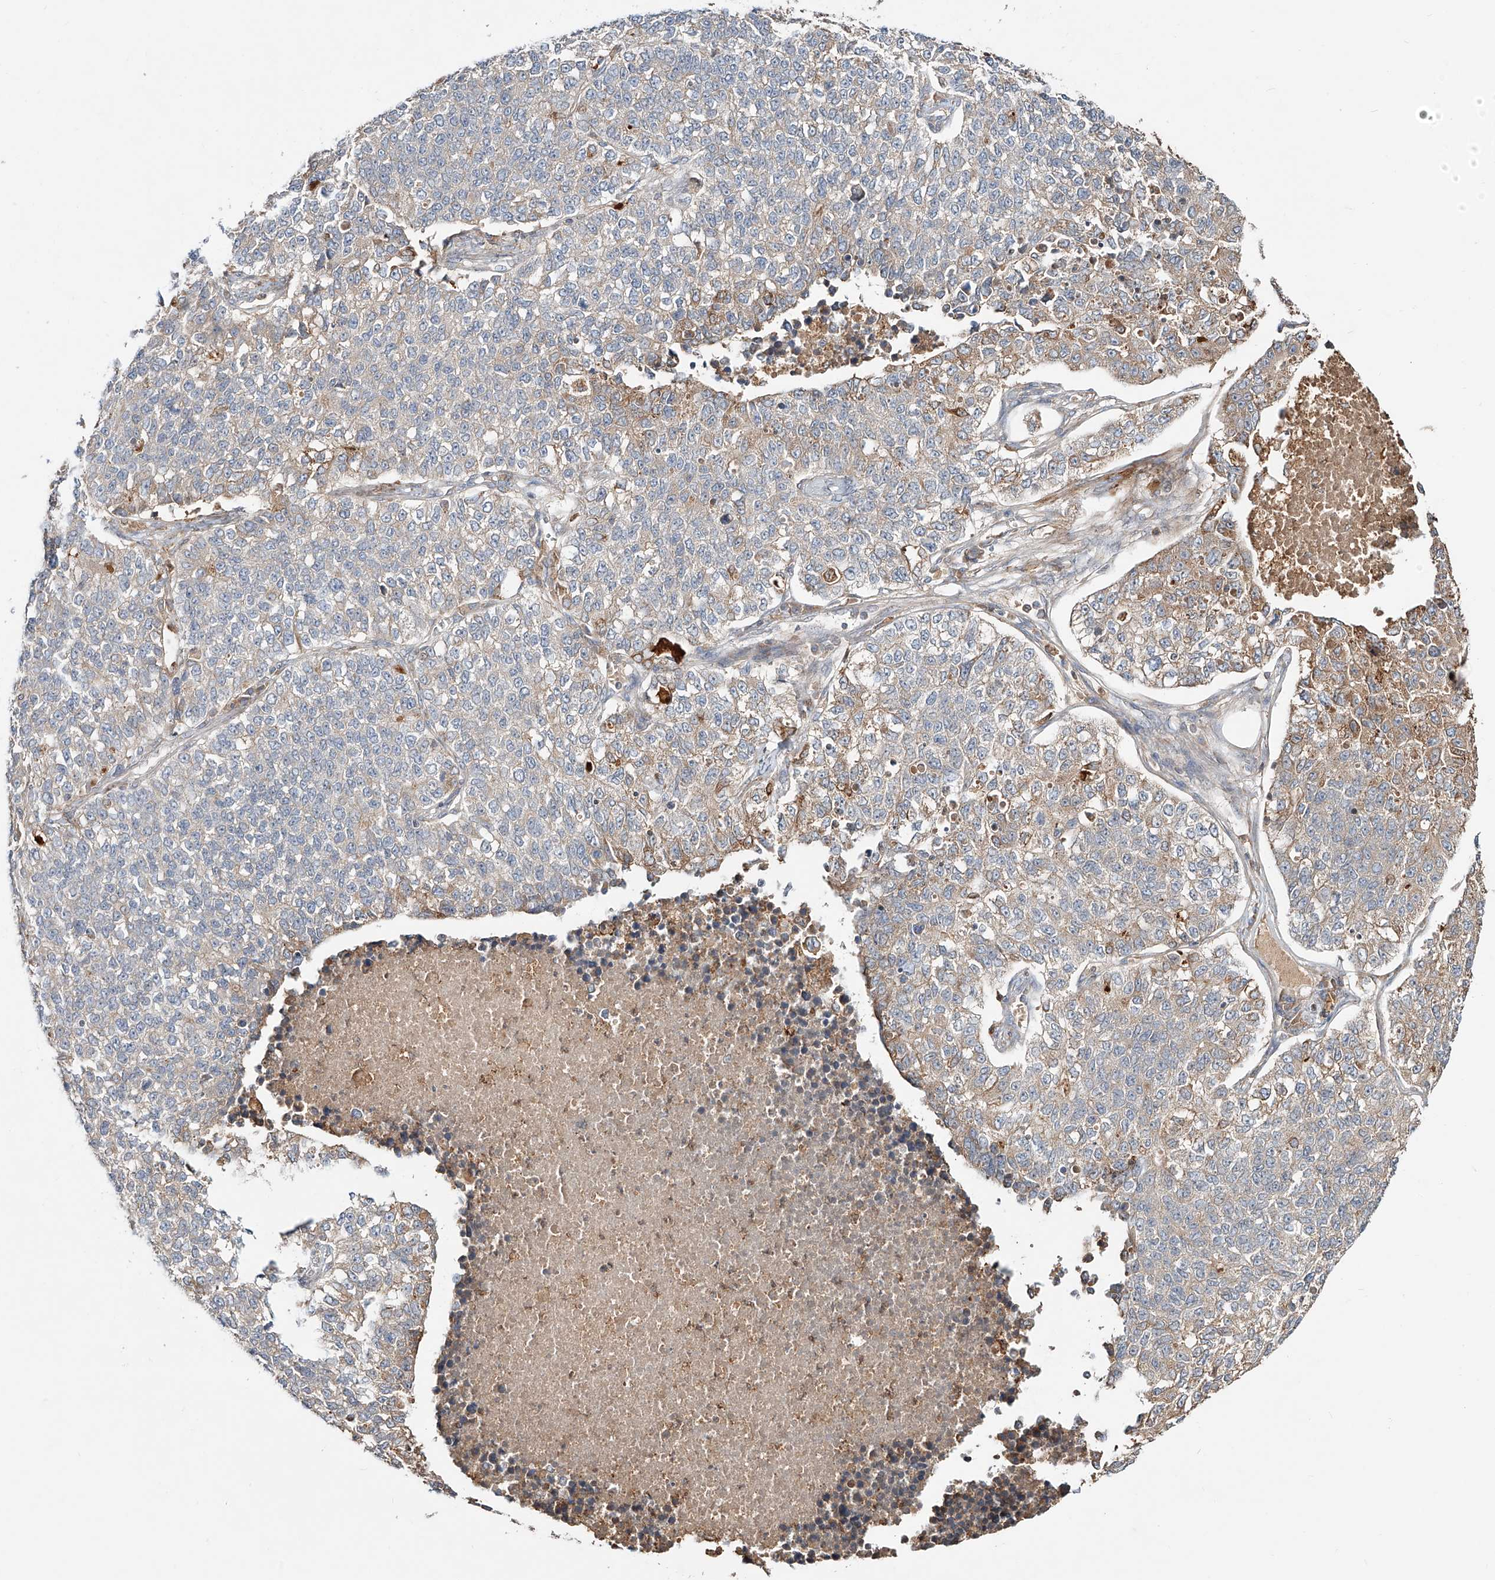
{"staining": {"intensity": "weak", "quantity": ">75%", "location": "cytoplasmic/membranous"}, "tissue": "lung cancer", "cell_type": "Tumor cells", "image_type": "cancer", "snomed": [{"axis": "morphology", "description": "Adenocarcinoma, NOS"}, {"axis": "topography", "description": "Lung"}], "caption": "An immunohistochemistry photomicrograph of neoplastic tissue is shown. Protein staining in brown highlights weak cytoplasmic/membranous positivity in lung adenocarcinoma within tumor cells.", "gene": "ERO1A", "patient": {"sex": "male", "age": 49}}